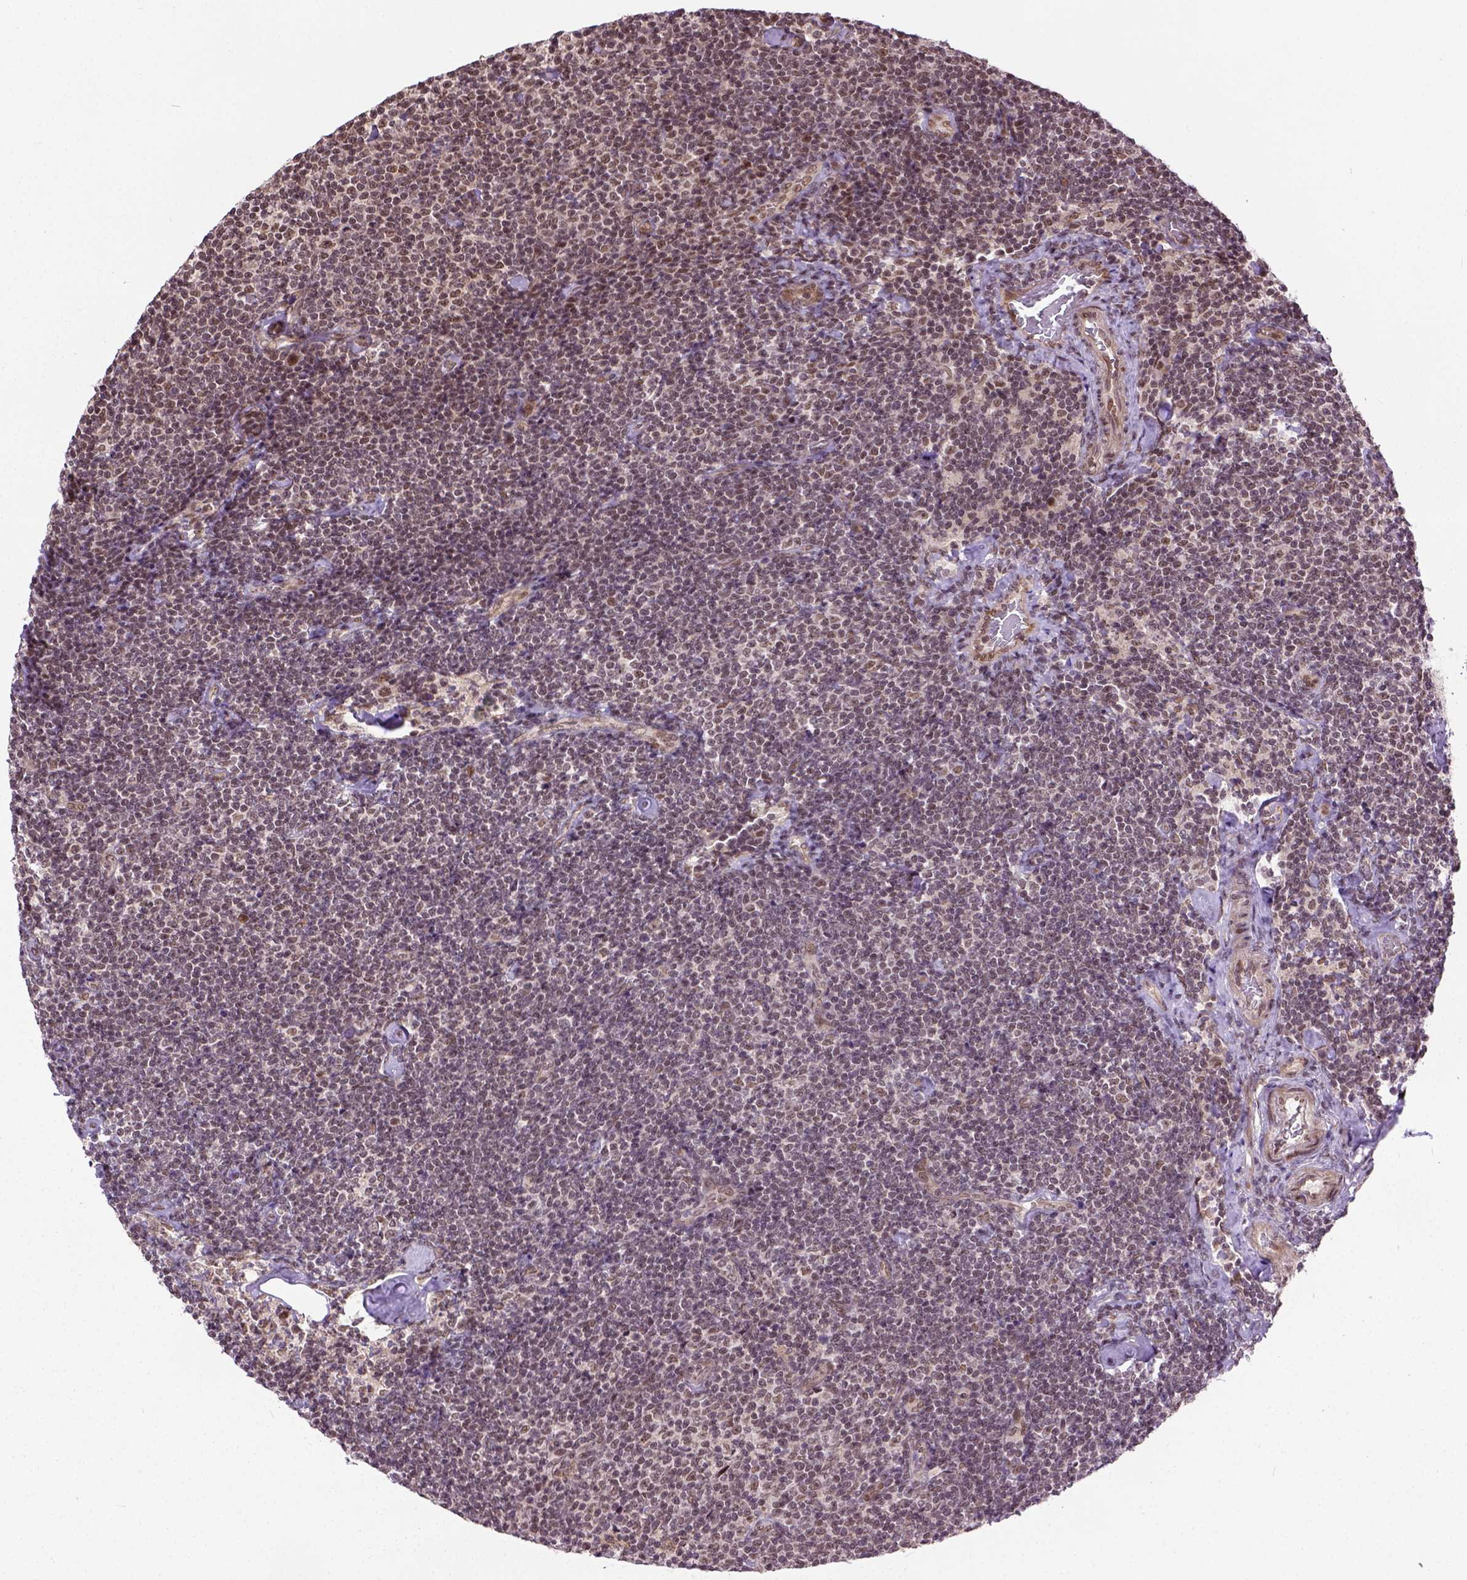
{"staining": {"intensity": "weak", "quantity": "25%-75%", "location": "nuclear"}, "tissue": "lymphoma", "cell_type": "Tumor cells", "image_type": "cancer", "snomed": [{"axis": "morphology", "description": "Malignant lymphoma, non-Hodgkin's type, Low grade"}, {"axis": "topography", "description": "Lymph node"}], "caption": "This histopathology image demonstrates IHC staining of human lymphoma, with low weak nuclear staining in approximately 25%-75% of tumor cells.", "gene": "ZNF630", "patient": {"sex": "male", "age": 81}}